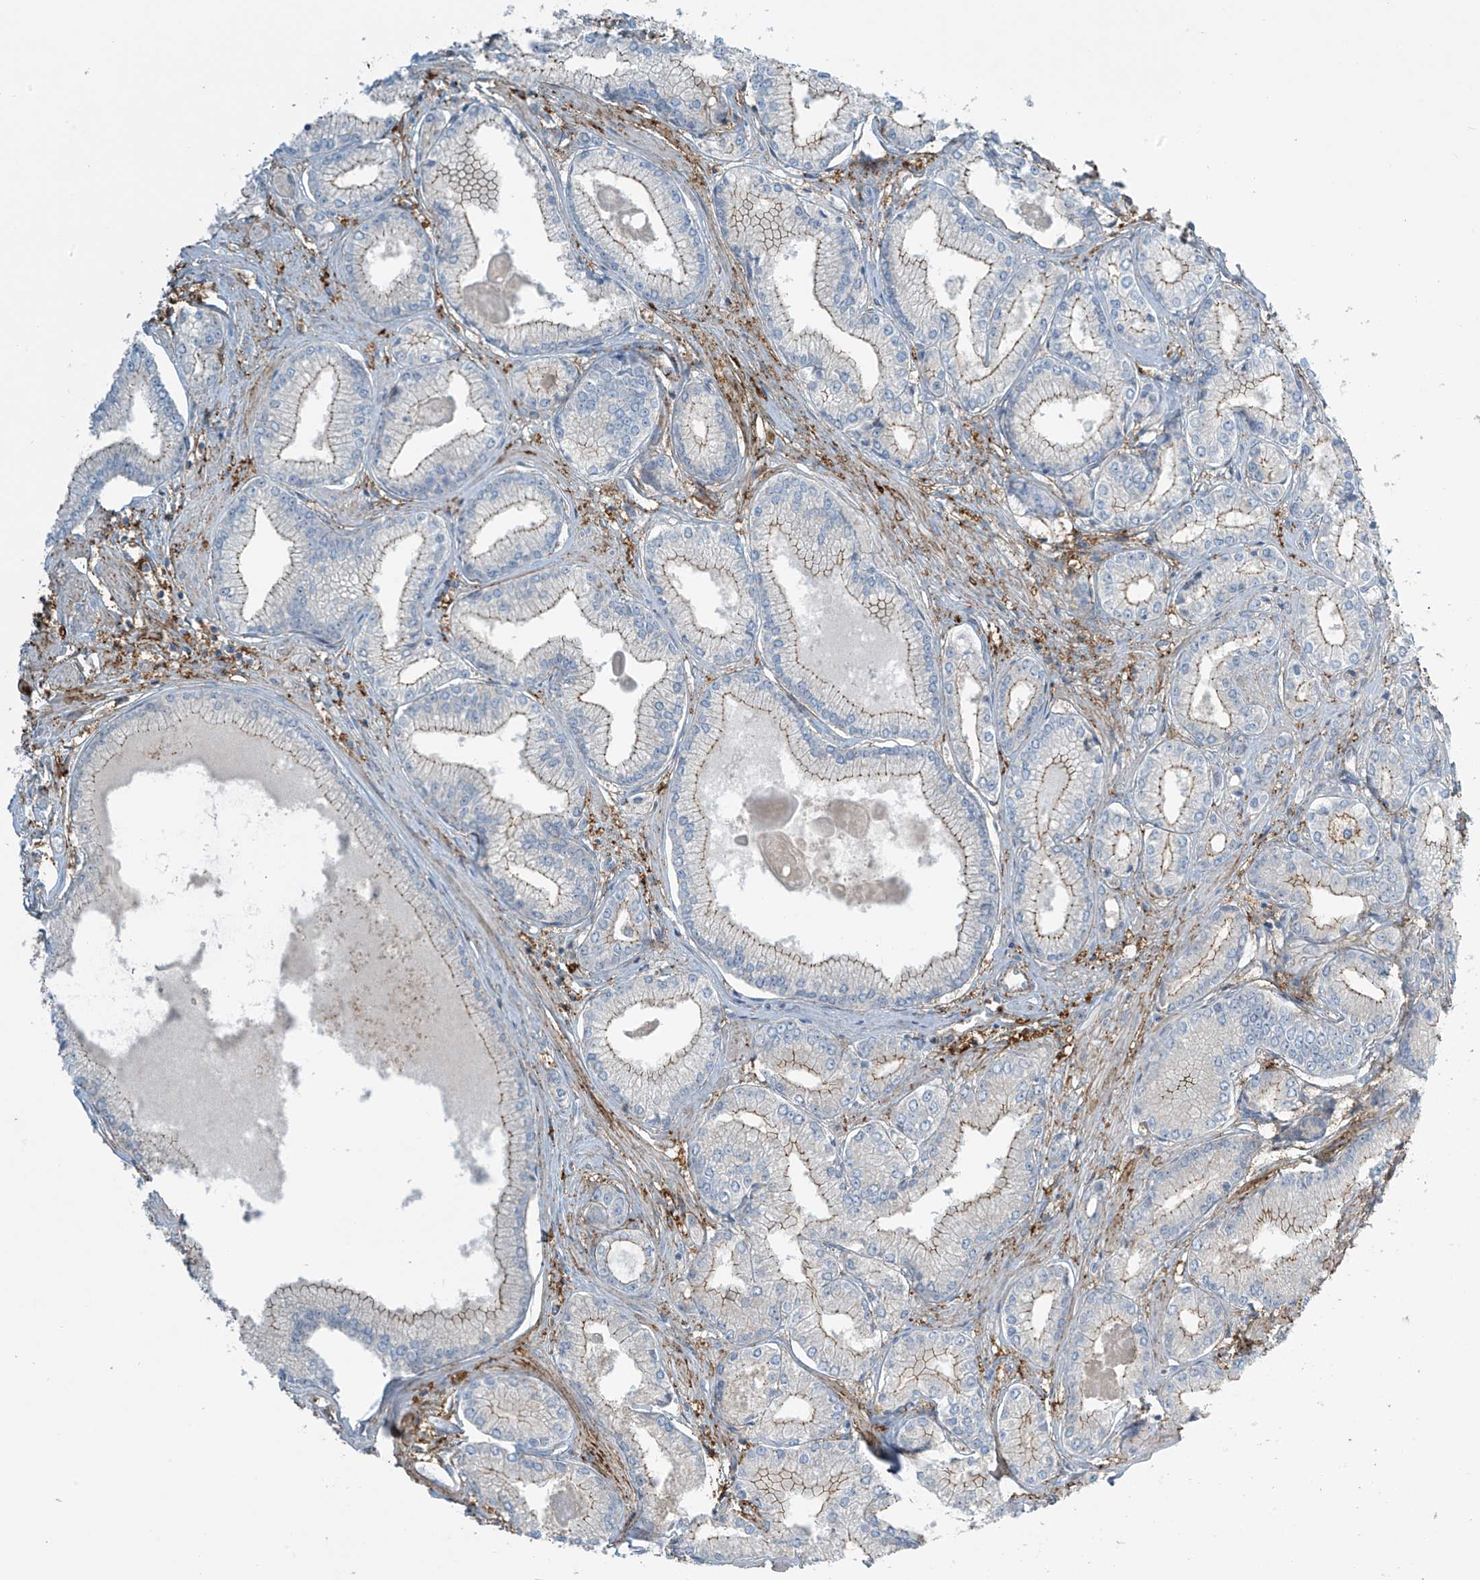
{"staining": {"intensity": "weak", "quantity": ">75%", "location": "cytoplasmic/membranous"}, "tissue": "prostate cancer", "cell_type": "Tumor cells", "image_type": "cancer", "snomed": [{"axis": "morphology", "description": "Adenocarcinoma, Low grade"}, {"axis": "topography", "description": "Prostate"}], "caption": "This is a photomicrograph of IHC staining of prostate cancer, which shows weak positivity in the cytoplasmic/membranous of tumor cells.", "gene": "SLC9A2", "patient": {"sex": "male", "age": 60}}